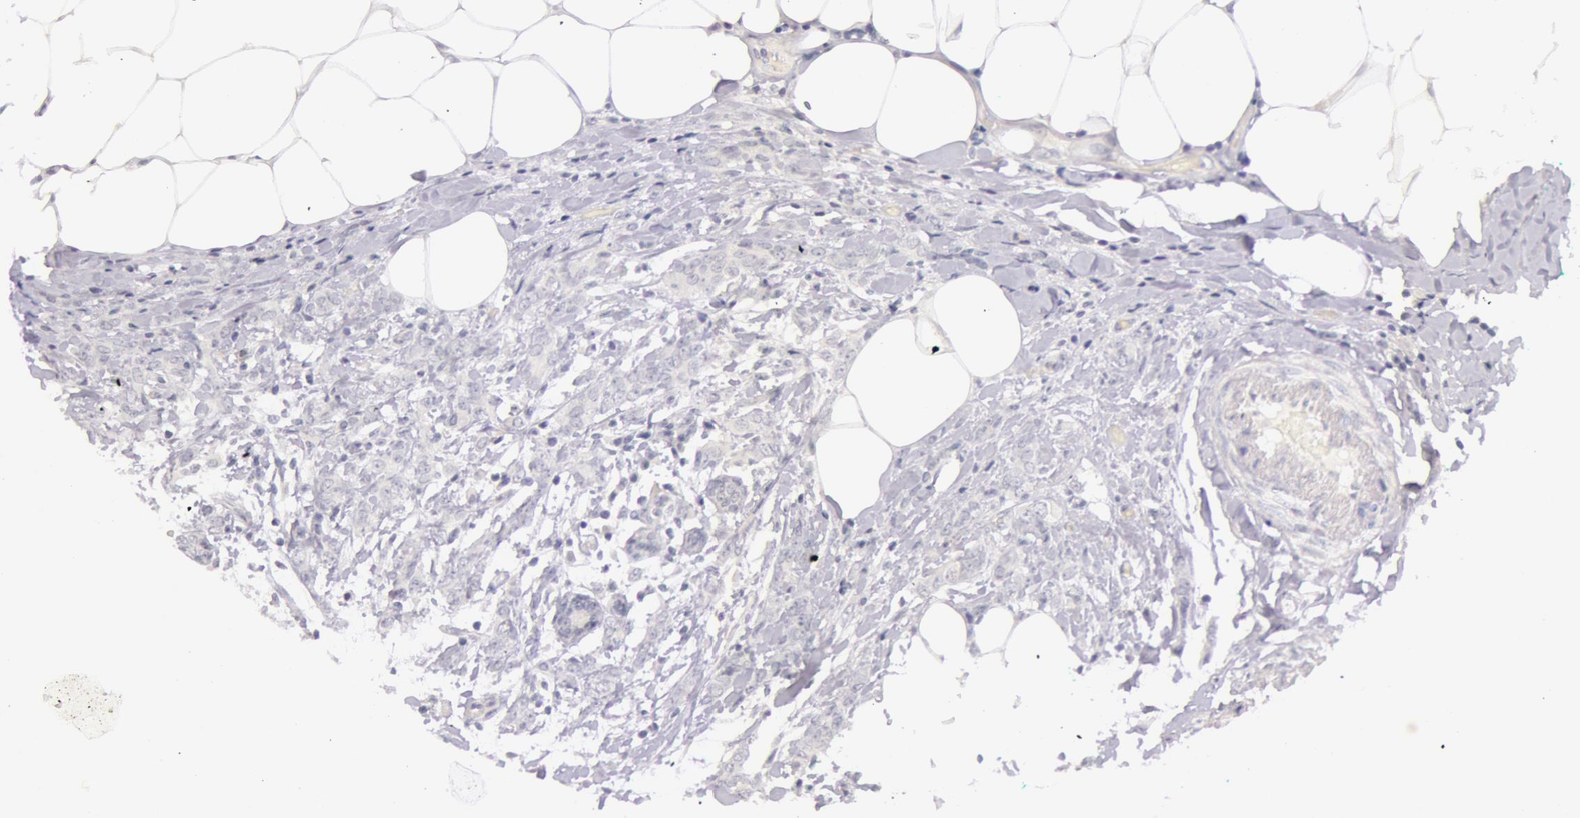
{"staining": {"intensity": "negative", "quantity": "none", "location": "none"}, "tissue": "breast cancer", "cell_type": "Tumor cells", "image_type": "cancer", "snomed": [{"axis": "morphology", "description": "Duct carcinoma"}, {"axis": "topography", "description": "Breast"}], "caption": "IHC histopathology image of neoplastic tissue: breast intraductal carcinoma stained with DAB demonstrates no significant protein staining in tumor cells. (Immunohistochemistry (ihc), brightfield microscopy, high magnification).", "gene": "RBMY1F", "patient": {"sex": "female", "age": 53}}